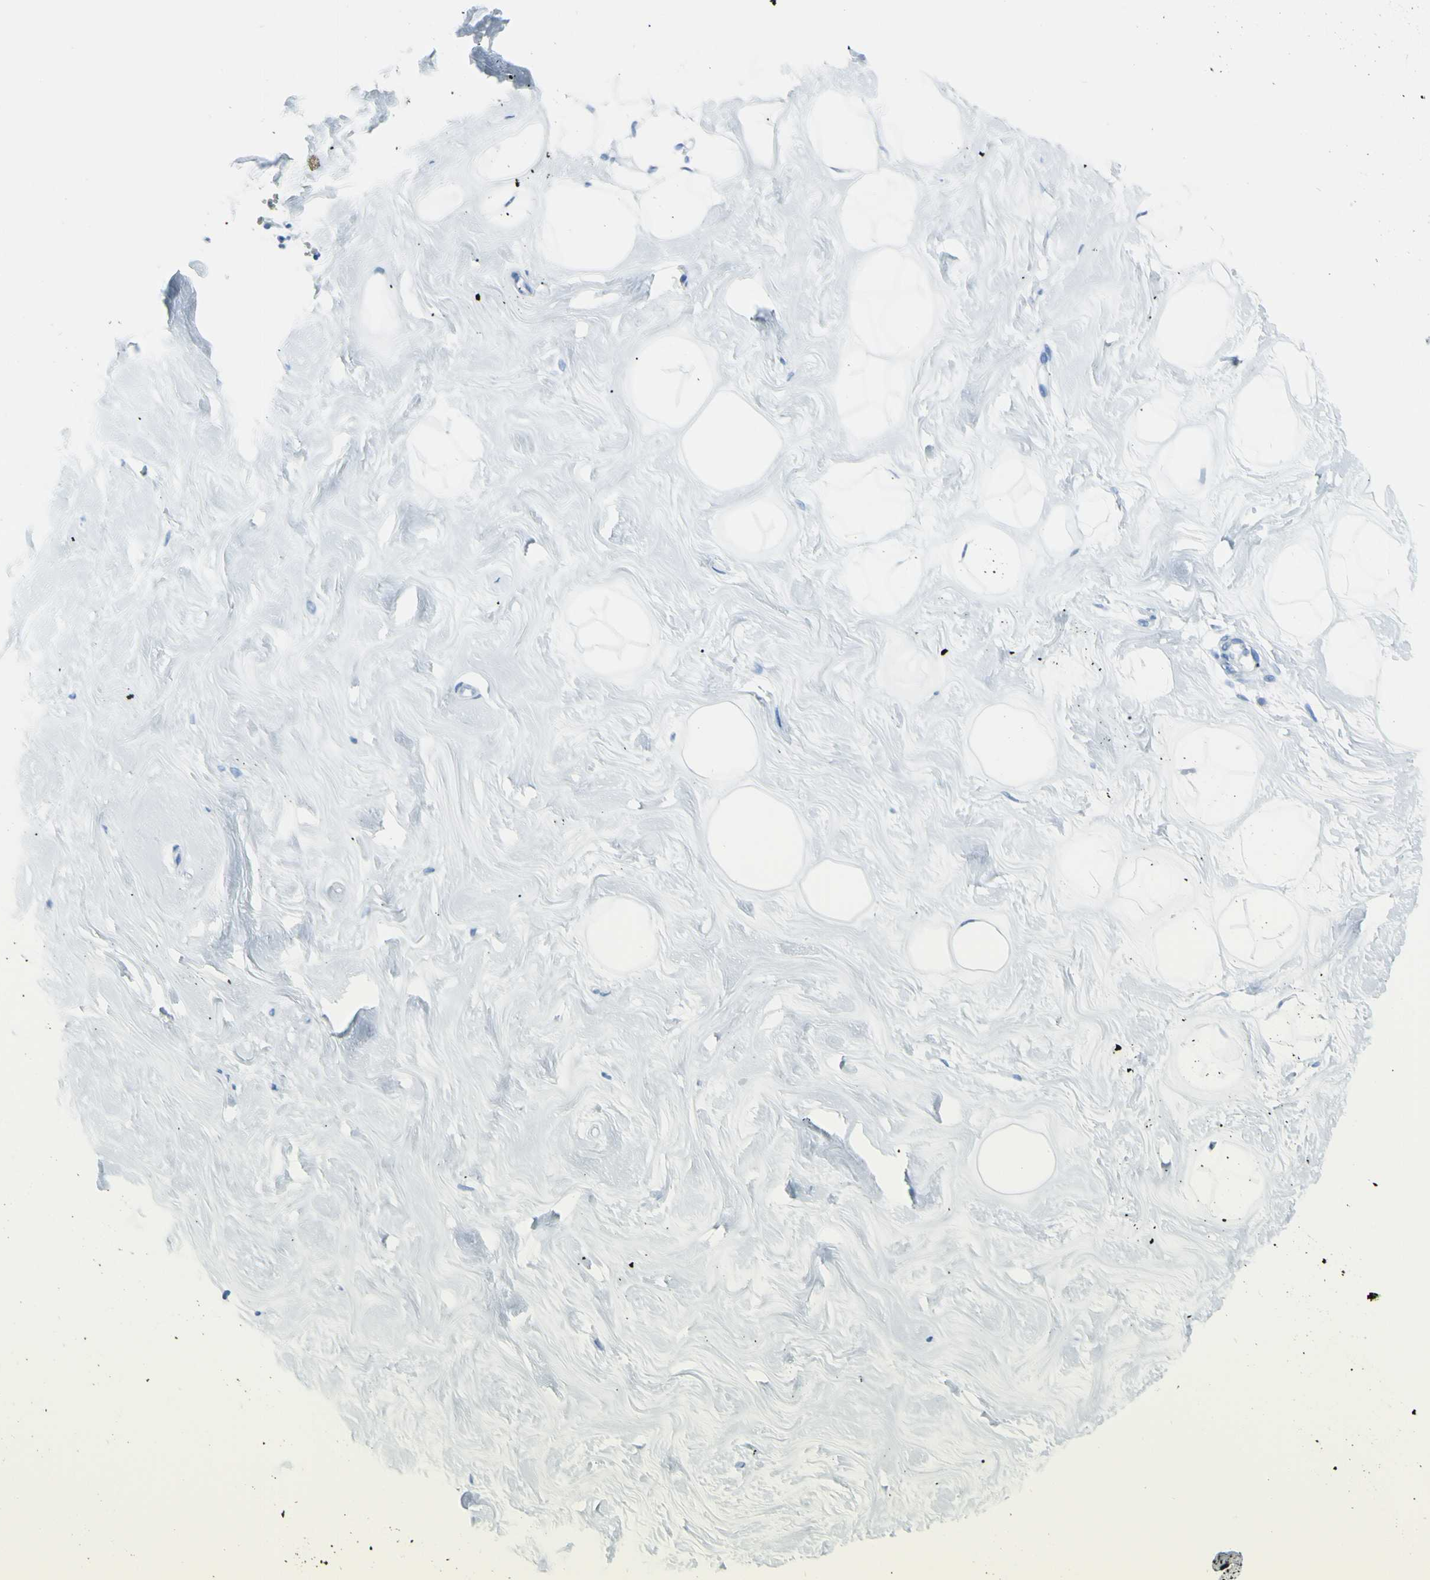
{"staining": {"intensity": "negative", "quantity": "none", "location": "none"}, "tissue": "breast", "cell_type": "Adipocytes", "image_type": "normal", "snomed": [{"axis": "morphology", "description": "Normal tissue, NOS"}, {"axis": "topography", "description": "Breast"}], "caption": "IHC of benign breast demonstrates no expression in adipocytes.", "gene": "AFP", "patient": {"sex": "female", "age": 23}}